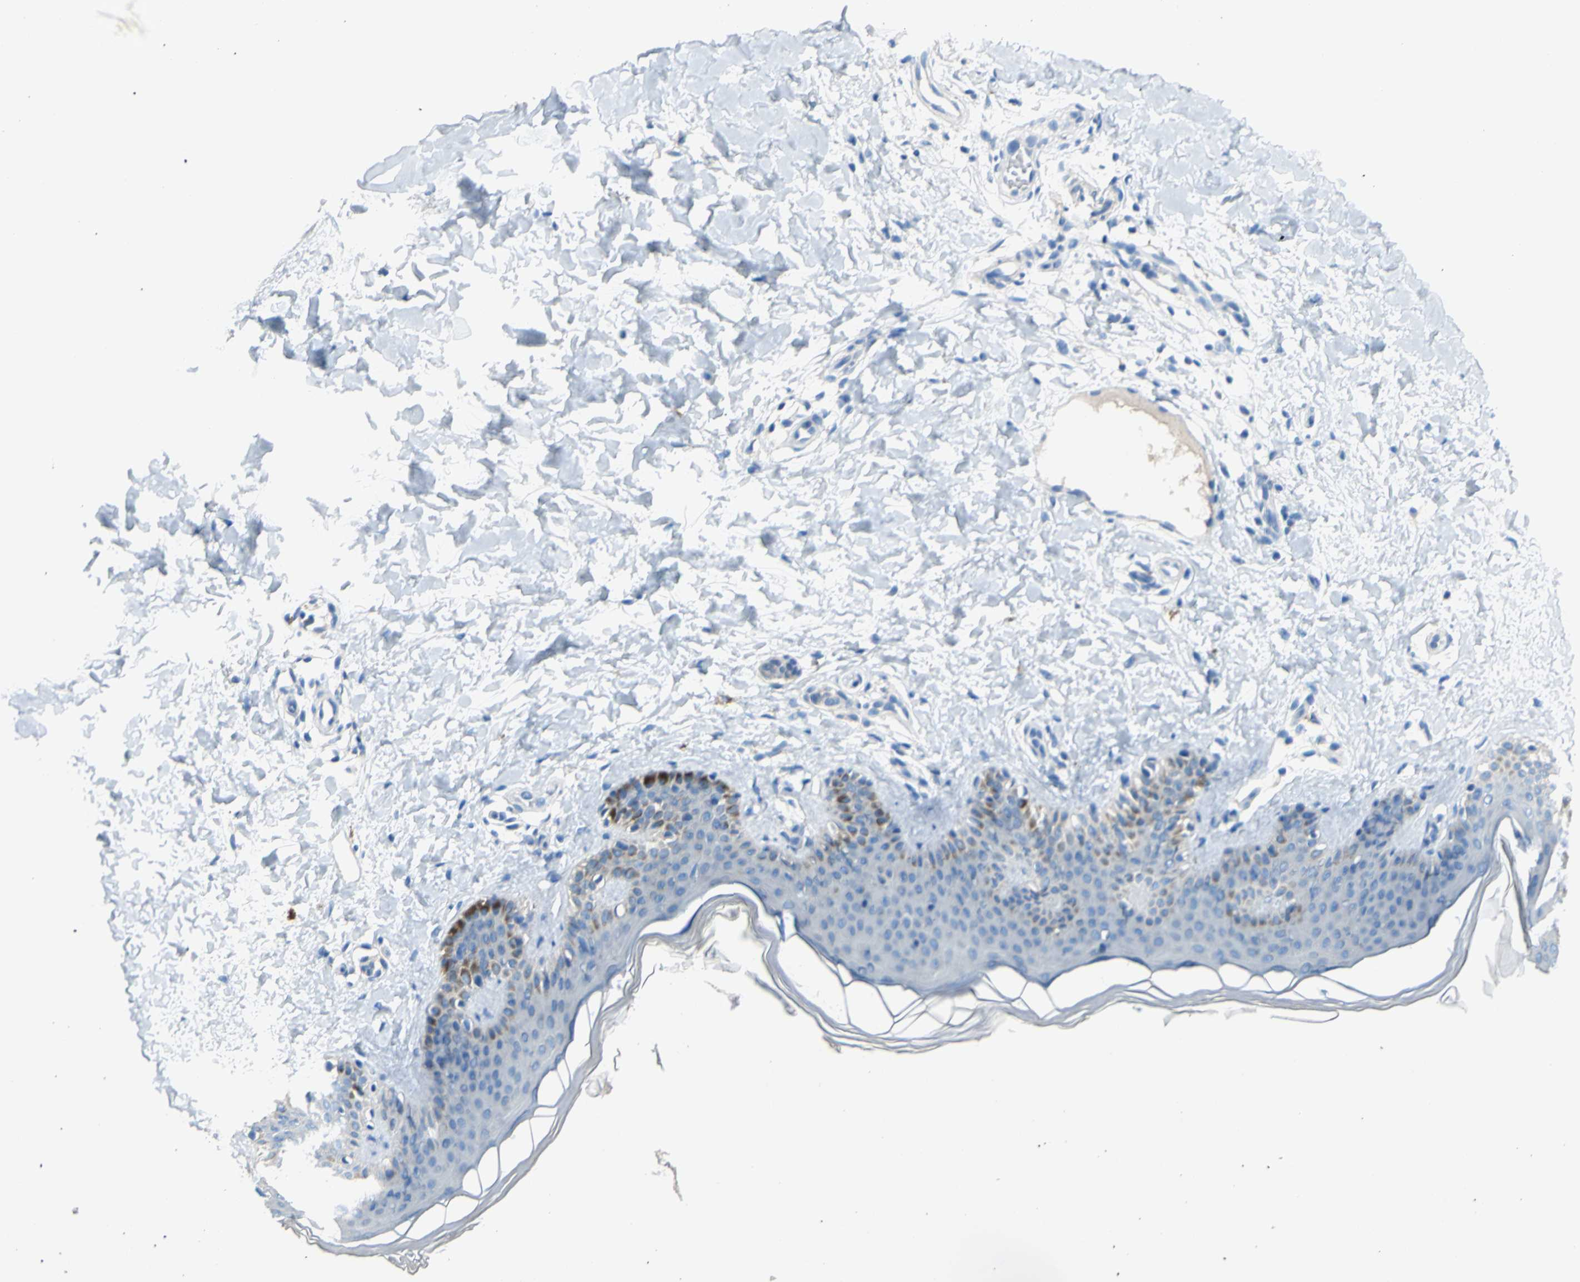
{"staining": {"intensity": "negative", "quantity": "none", "location": "none"}, "tissue": "skin", "cell_type": "Fibroblasts", "image_type": "normal", "snomed": [{"axis": "morphology", "description": "Normal tissue, NOS"}, {"axis": "topography", "description": "Skin"}], "caption": "High magnification brightfield microscopy of normal skin stained with DAB (brown) and counterstained with hematoxylin (blue): fibroblasts show no significant staining.", "gene": "CDH10", "patient": {"sex": "male", "age": 16}}